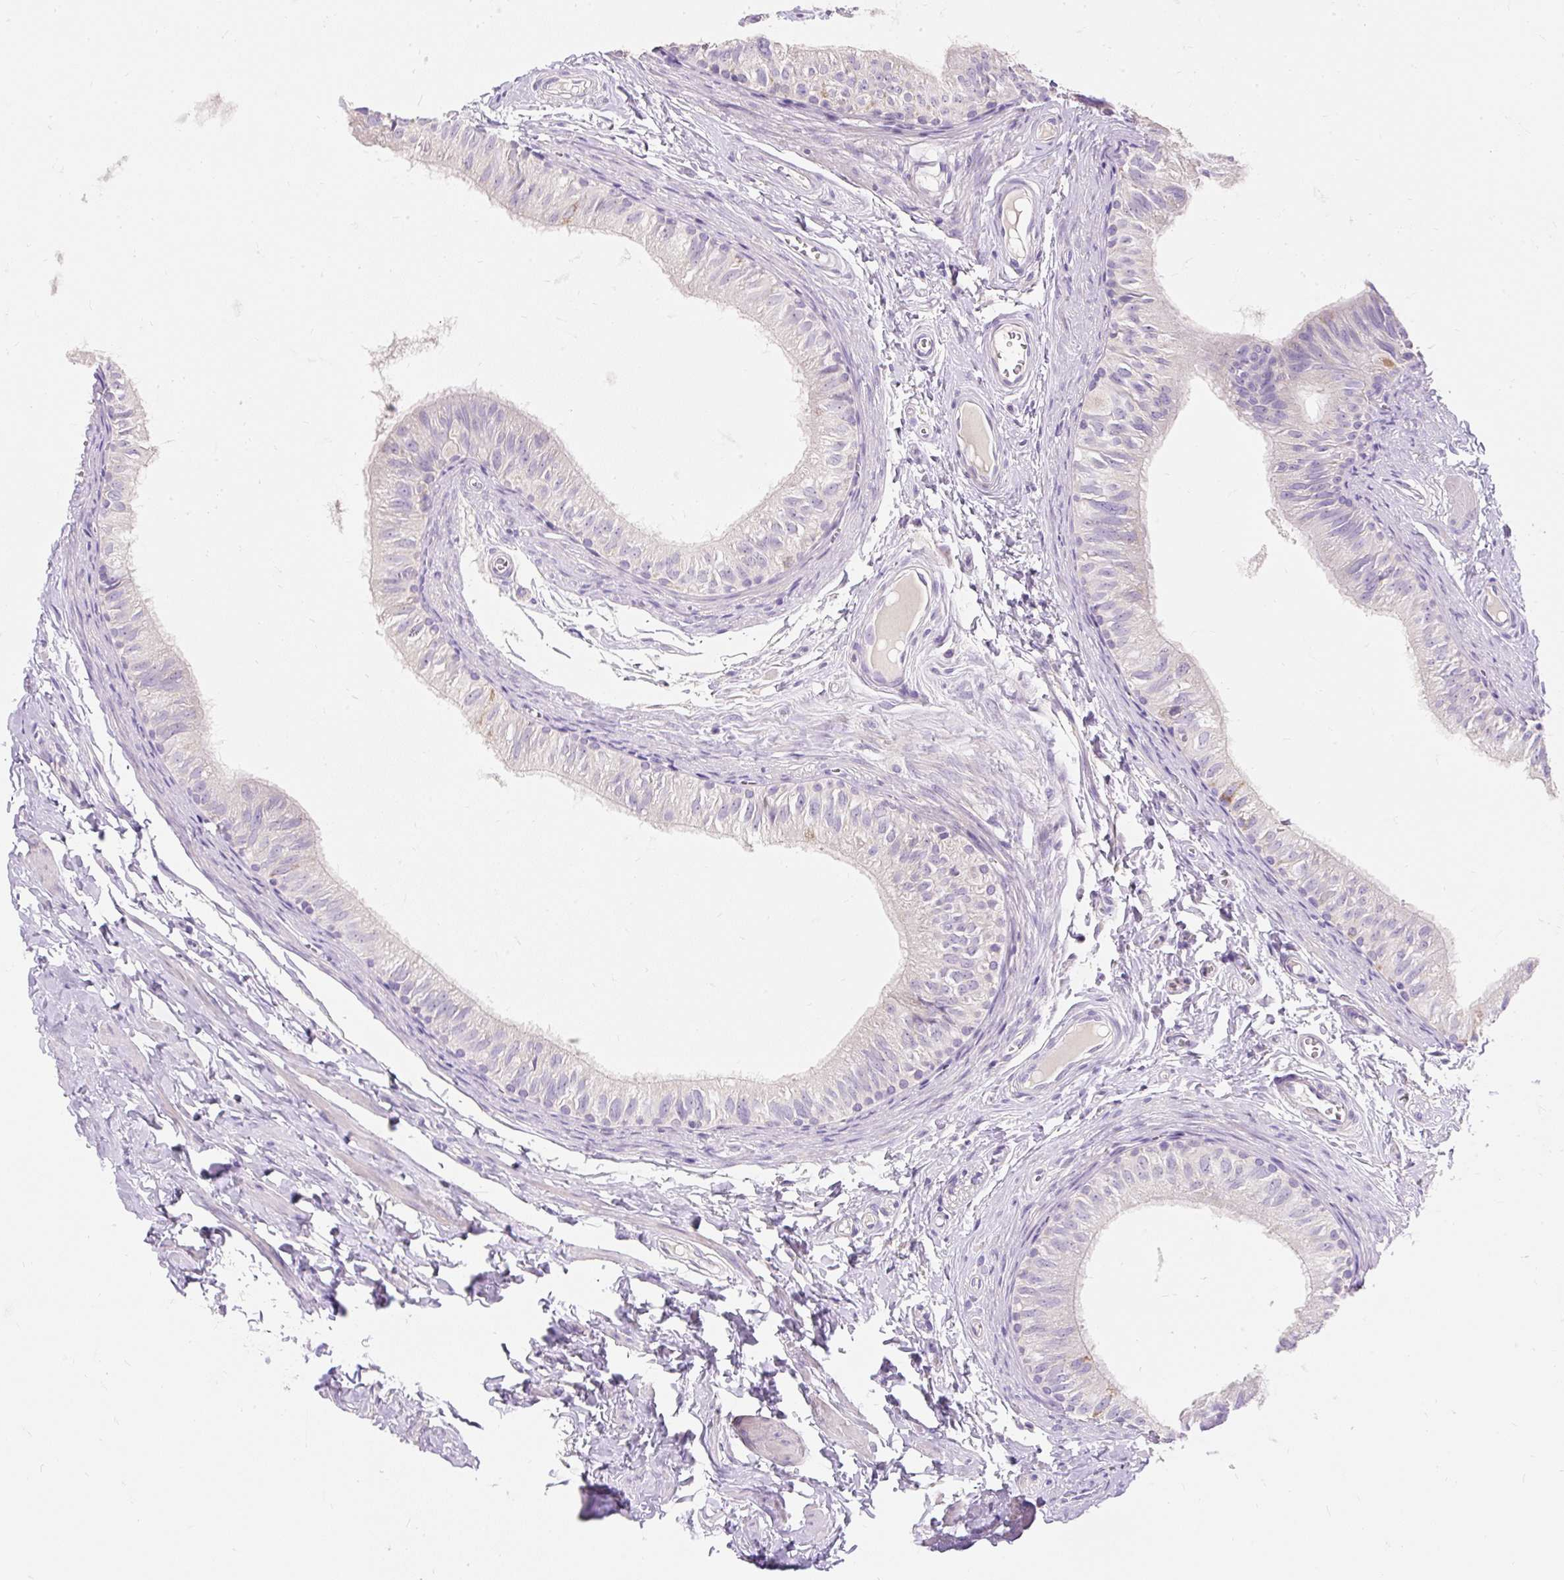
{"staining": {"intensity": "moderate", "quantity": "<25%", "location": "cytoplasmic/membranous"}, "tissue": "epididymis", "cell_type": "Glandular cells", "image_type": "normal", "snomed": [{"axis": "morphology", "description": "Normal tissue, NOS"}, {"axis": "topography", "description": "Epididymis"}], "caption": "Immunohistochemical staining of normal epididymis exhibits low levels of moderate cytoplasmic/membranous expression in about <25% of glandular cells. (IHC, brightfield microscopy, high magnification).", "gene": "PMAIP1", "patient": {"sex": "male", "age": 42}}